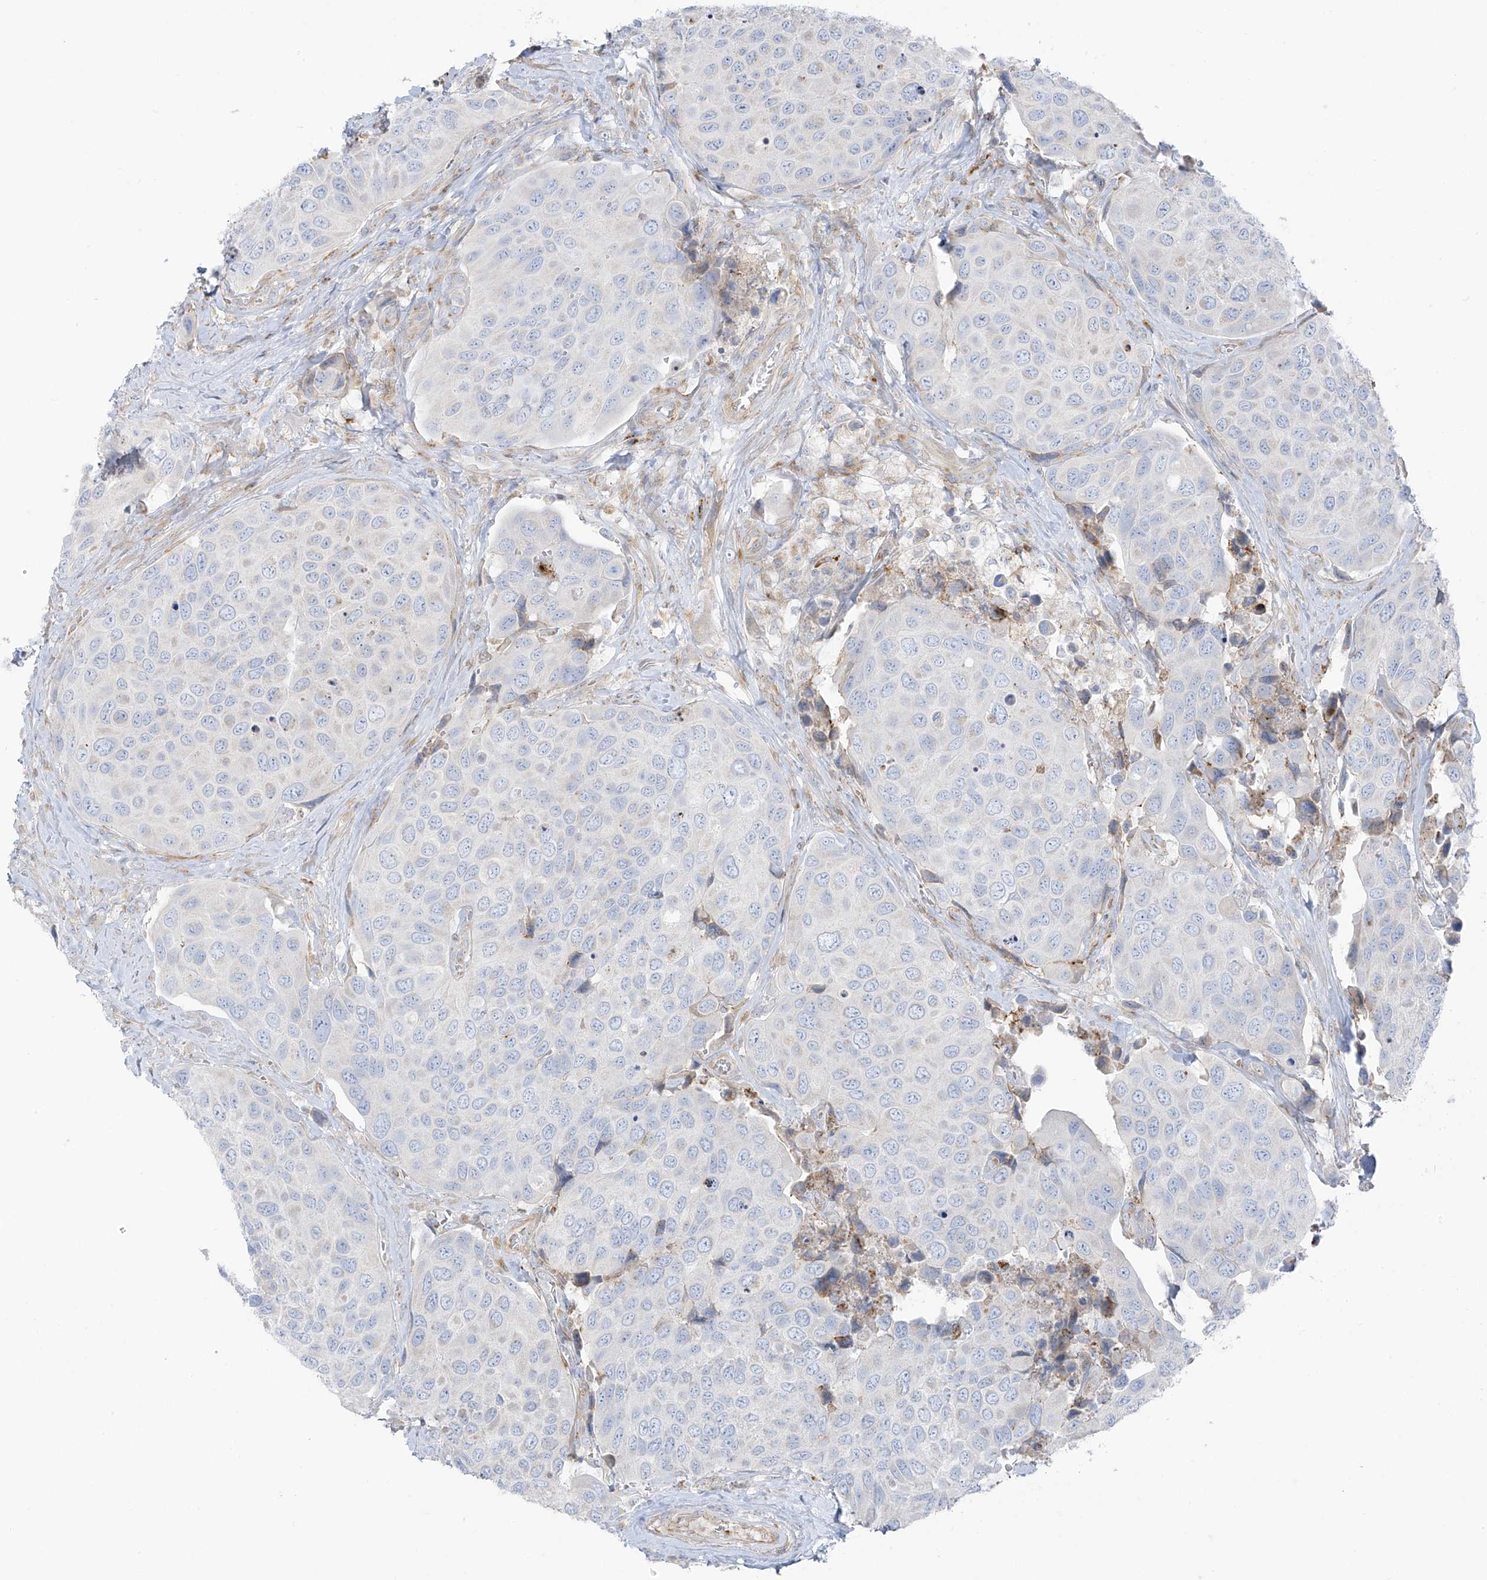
{"staining": {"intensity": "negative", "quantity": "none", "location": "none"}, "tissue": "urothelial cancer", "cell_type": "Tumor cells", "image_type": "cancer", "snomed": [{"axis": "morphology", "description": "Urothelial carcinoma, High grade"}, {"axis": "topography", "description": "Urinary bladder"}], "caption": "There is no significant staining in tumor cells of urothelial cancer. (DAB (3,3'-diaminobenzidine) immunohistochemistry visualized using brightfield microscopy, high magnification).", "gene": "TAL2", "patient": {"sex": "male", "age": 74}}